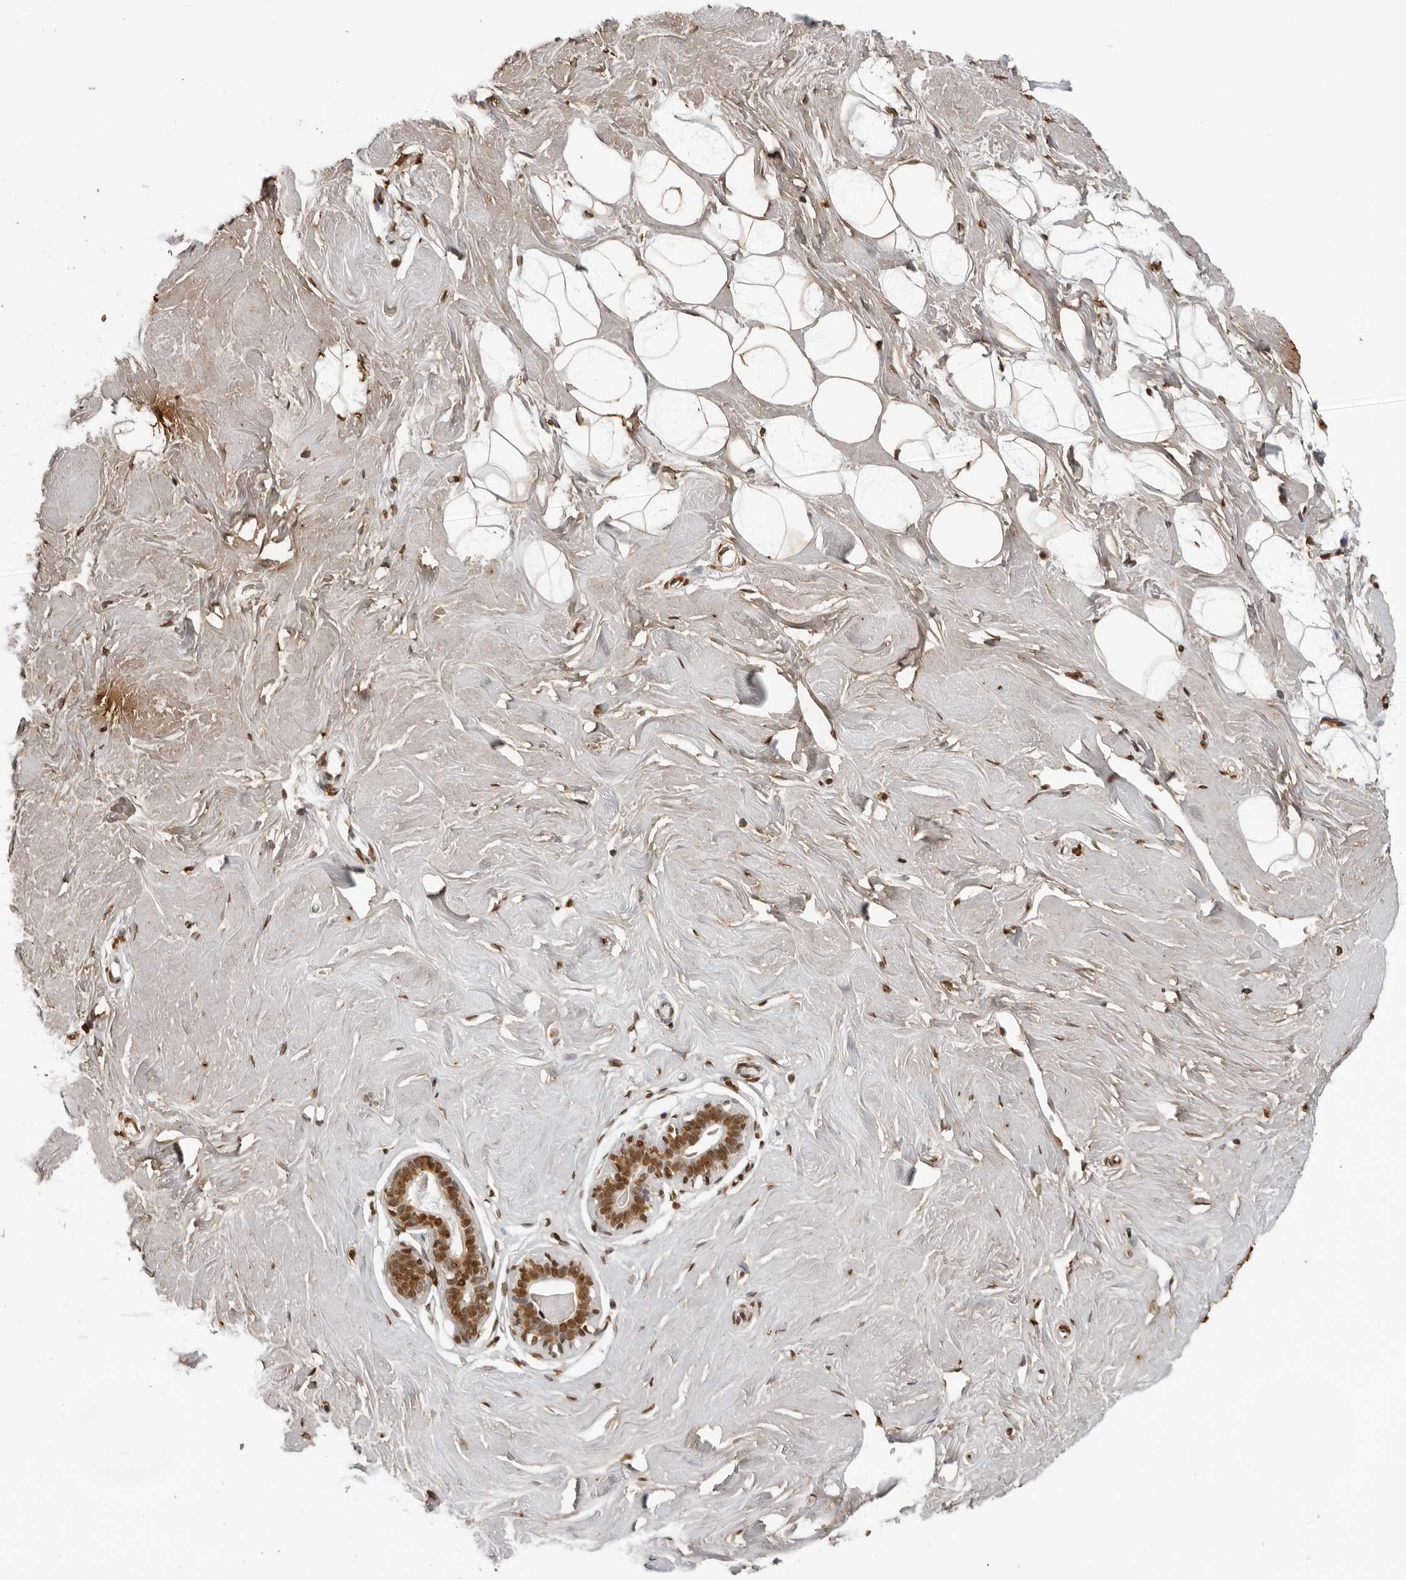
{"staining": {"intensity": "moderate", "quantity": ">75%", "location": "nuclear"}, "tissue": "breast", "cell_type": "Adipocytes", "image_type": "normal", "snomed": [{"axis": "morphology", "description": "Normal tissue, NOS"}, {"axis": "topography", "description": "Breast"}], "caption": "Protein expression analysis of unremarkable breast reveals moderate nuclear staining in about >75% of adipocytes. Using DAB (brown) and hematoxylin (blue) stains, captured at high magnification using brightfield microscopy.", "gene": "ZFP91", "patient": {"sex": "female", "age": 23}}